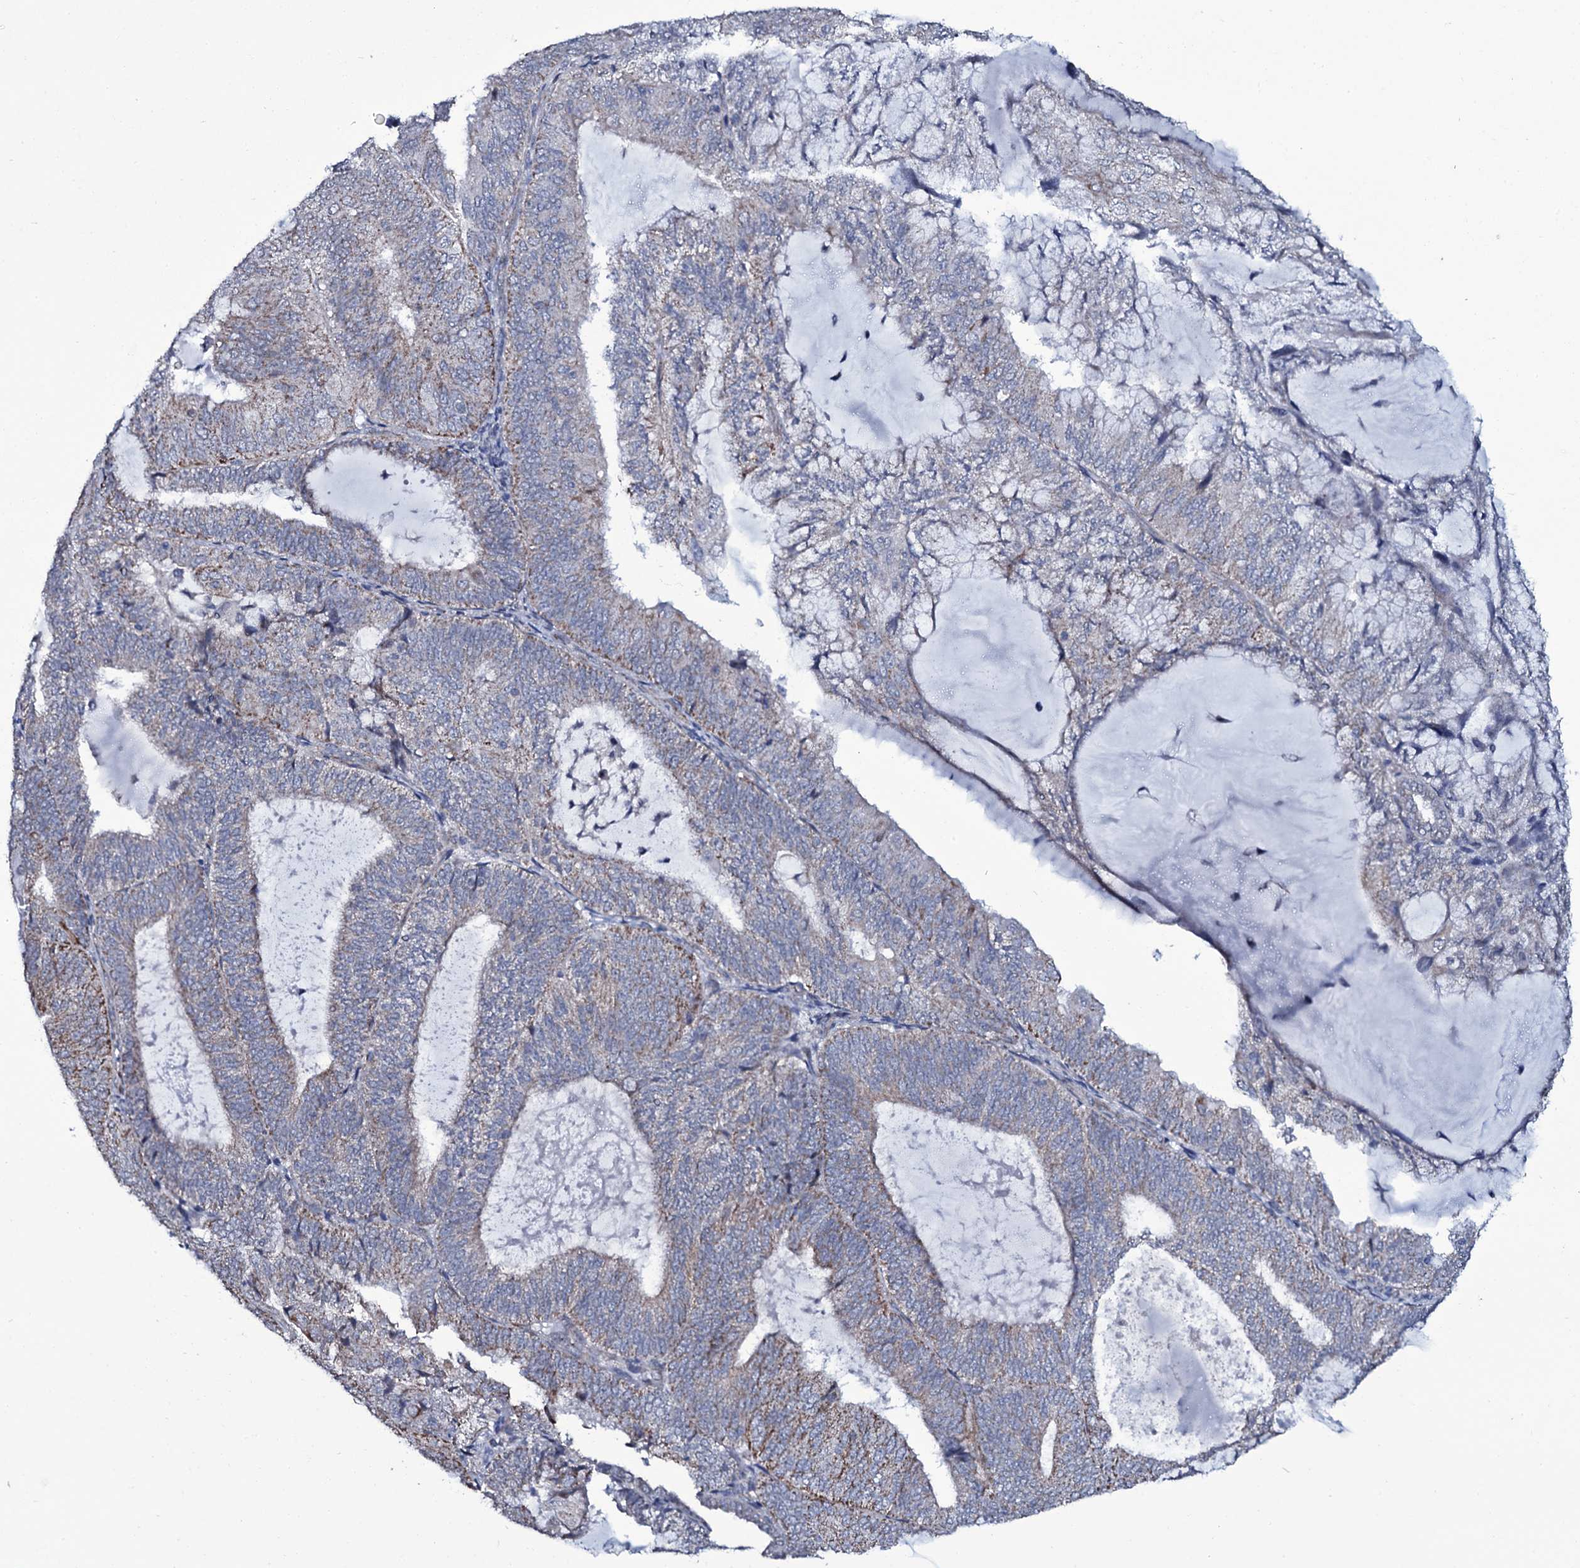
{"staining": {"intensity": "weak", "quantity": "25%-75%", "location": "cytoplasmic/membranous"}, "tissue": "endometrial cancer", "cell_type": "Tumor cells", "image_type": "cancer", "snomed": [{"axis": "morphology", "description": "Adenocarcinoma, NOS"}, {"axis": "topography", "description": "Endometrium"}], "caption": "Human endometrial cancer stained with a brown dye shows weak cytoplasmic/membranous positive staining in about 25%-75% of tumor cells.", "gene": "WIPF3", "patient": {"sex": "female", "age": 81}}